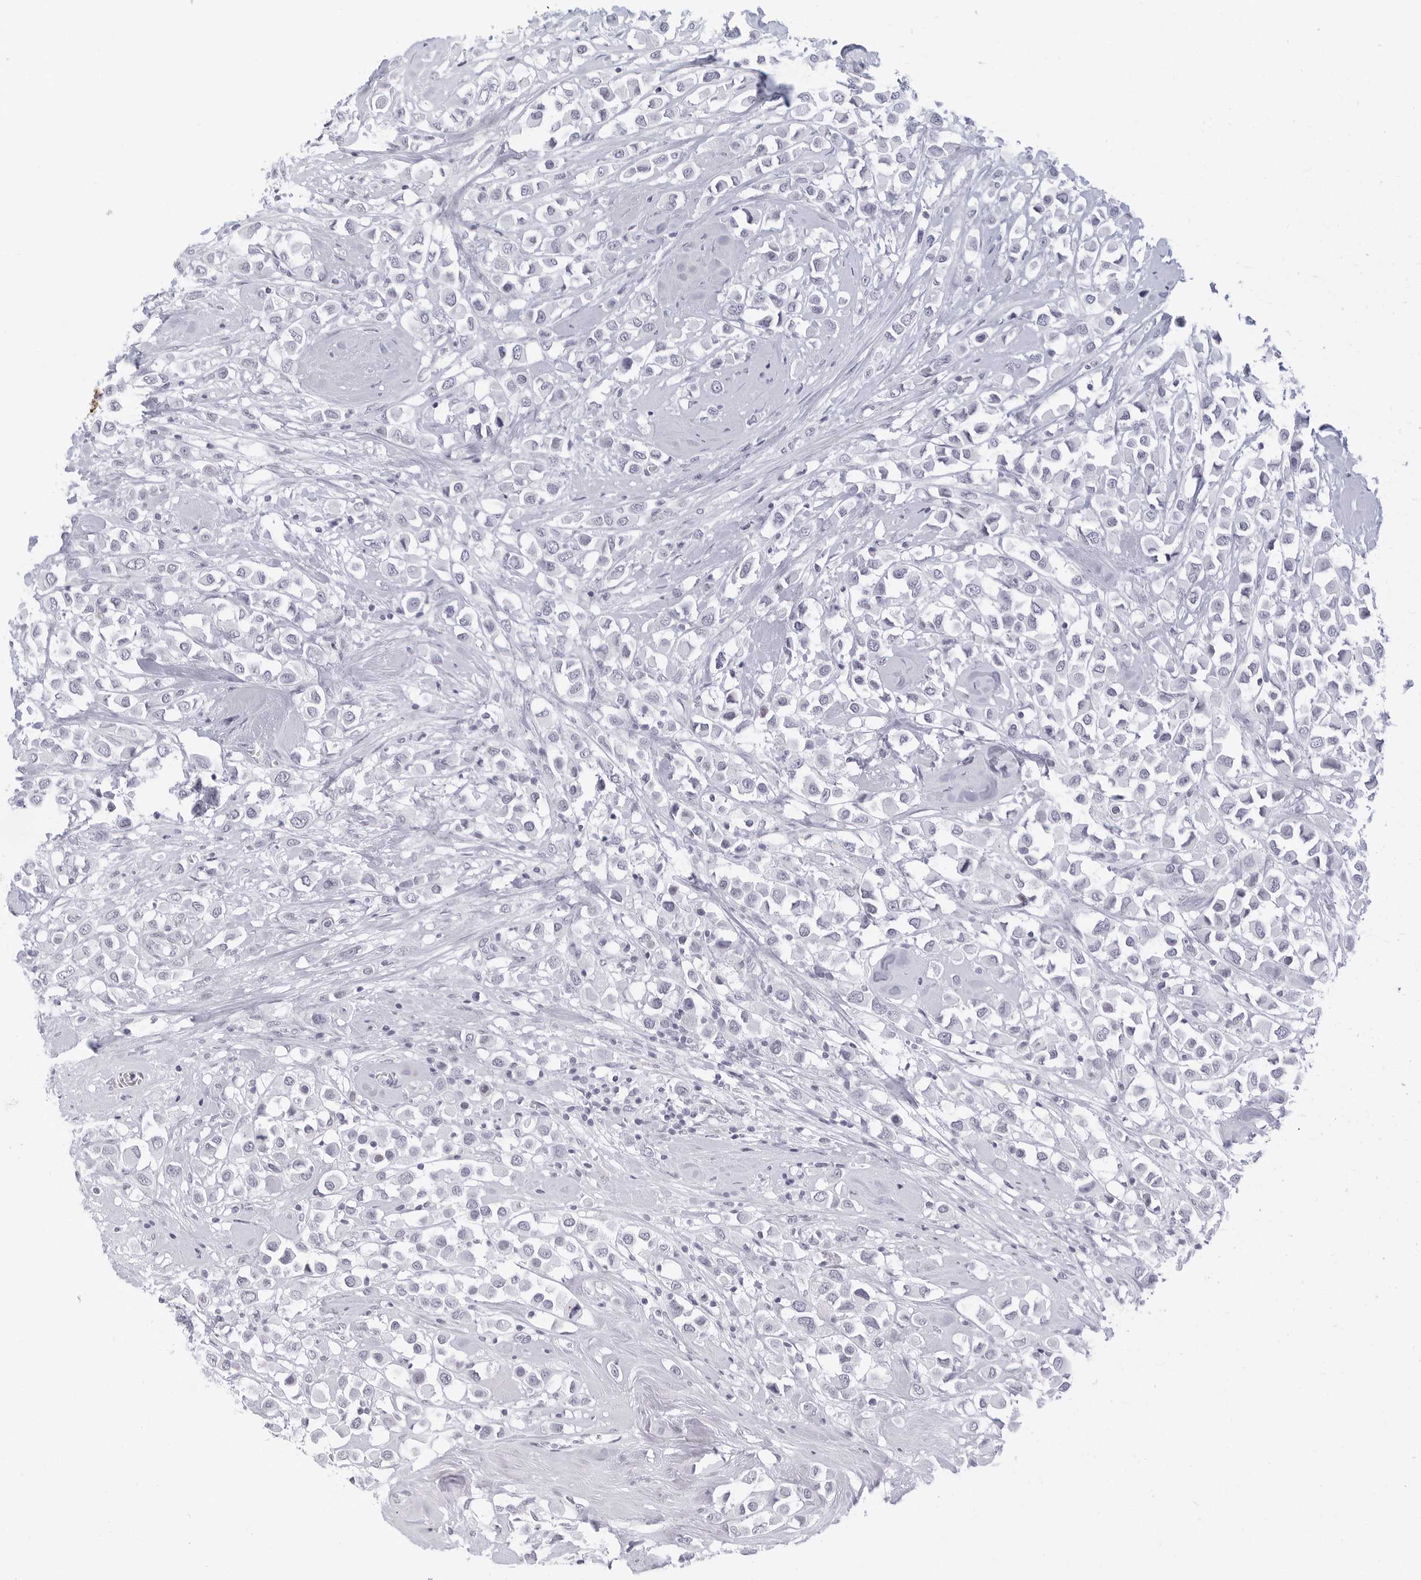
{"staining": {"intensity": "negative", "quantity": "none", "location": "none"}, "tissue": "breast cancer", "cell_type": "Tumor cells", "image_type": "cancer", "snomed": [{"axis": "morphology", "description": "Duct carcinoma"}, {"axis": "topography", "description": "Breast"}], "caption": "Photomicrograph shows no protein staining in tumor cells of breast intraductal carcinoma tissue. Brightfield microscopy of immunohistochemistry stained with DAB (brown) and hematoxylin (blue), captured at high magnification.", "gene": "CDH1", "patient": {"sex": "female", "age": 61}}